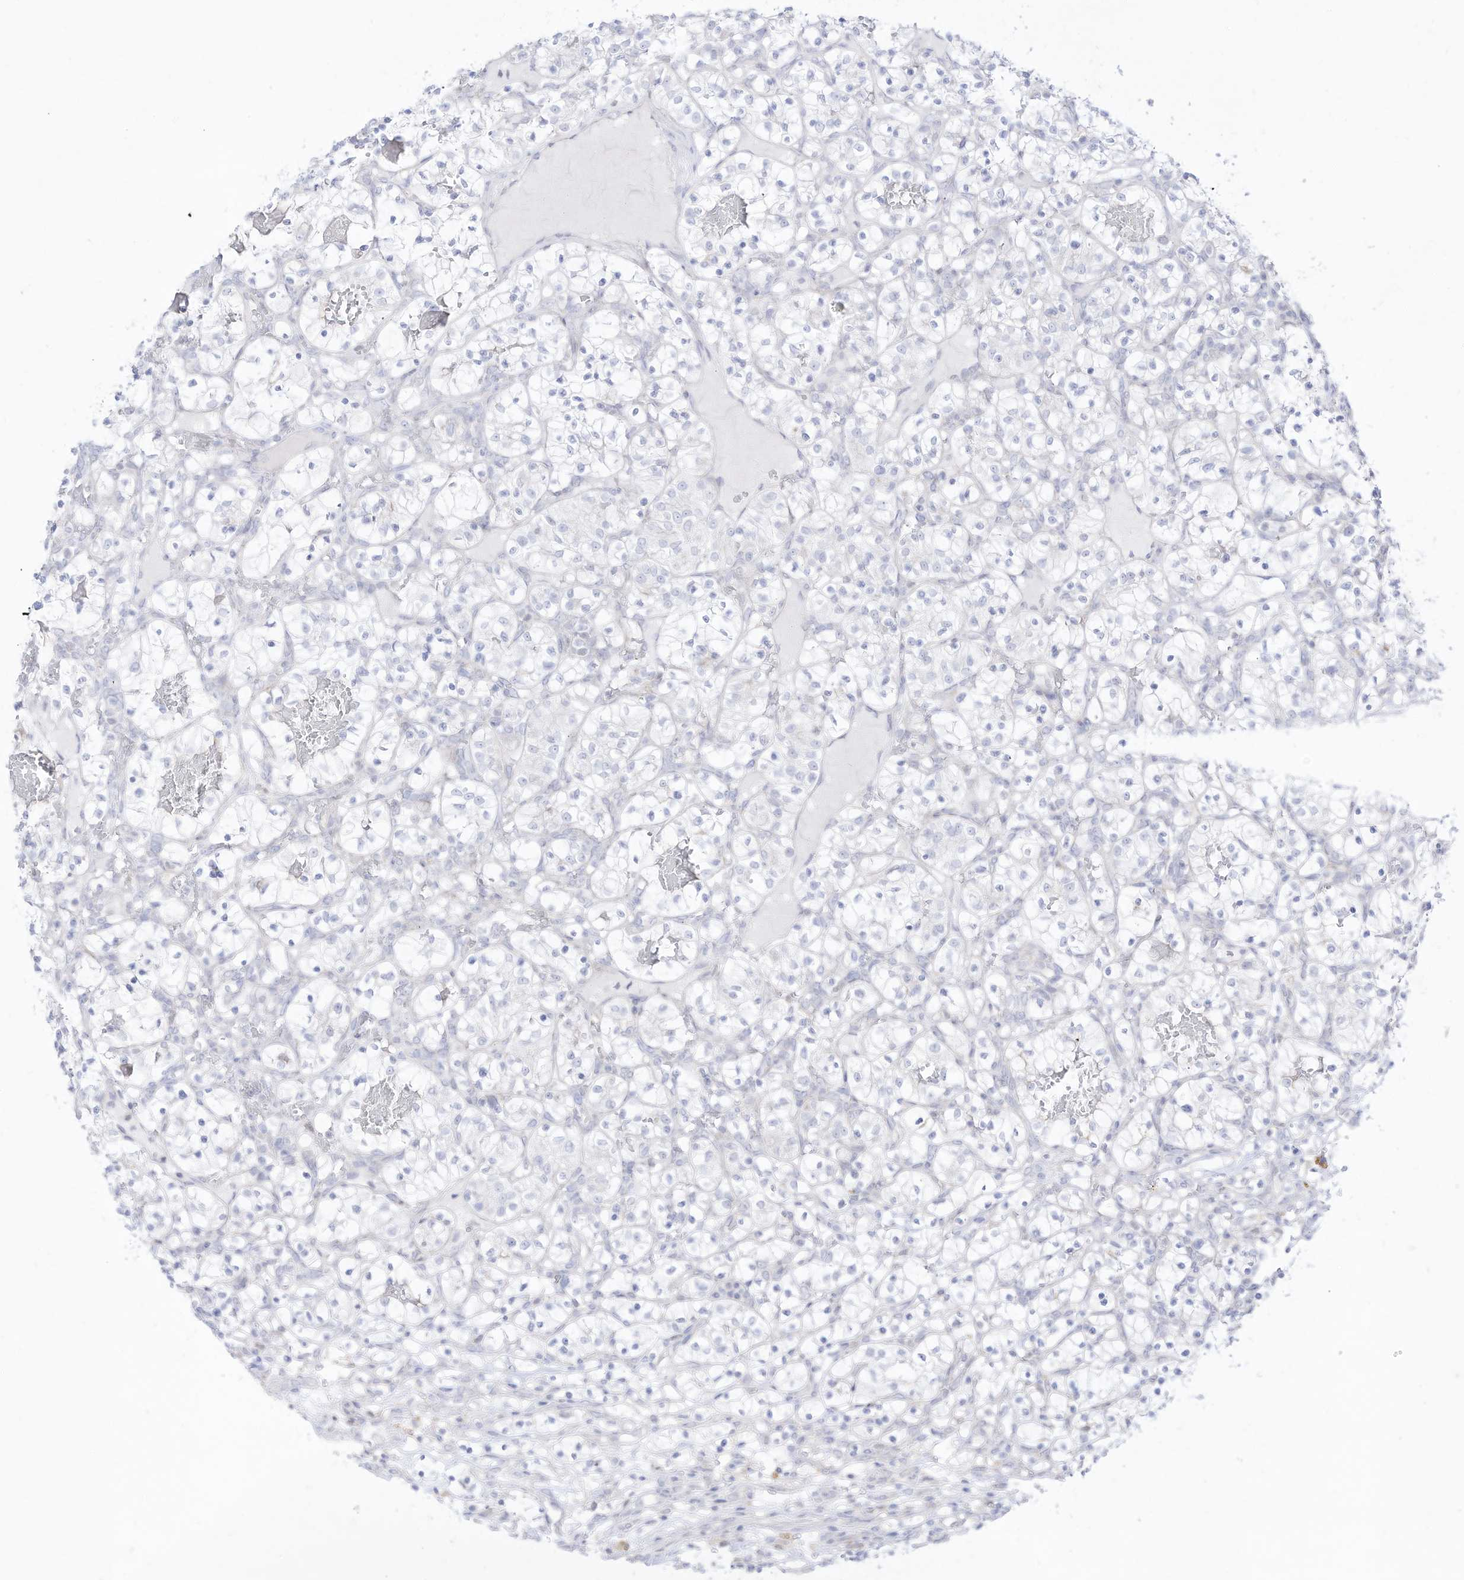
{"staining": {"intensity": "negative", "quantity": "none", "location": "none"}, "tissue": "renal cancer", "cell_type": "Tumor cells", "image_type": "cancer", "snomed": [{"axis": "morphology", "description": "Adenocarcinoma, NOS"}, {"axis": "topography", "description": "Kidney"}], "caption": "Protein analysis of renal cancer (adenocarcinoma) displays no significant positivity in tumor cells.", "gene": "DMKN", "patient": {"sex": "female", "age": 57}}